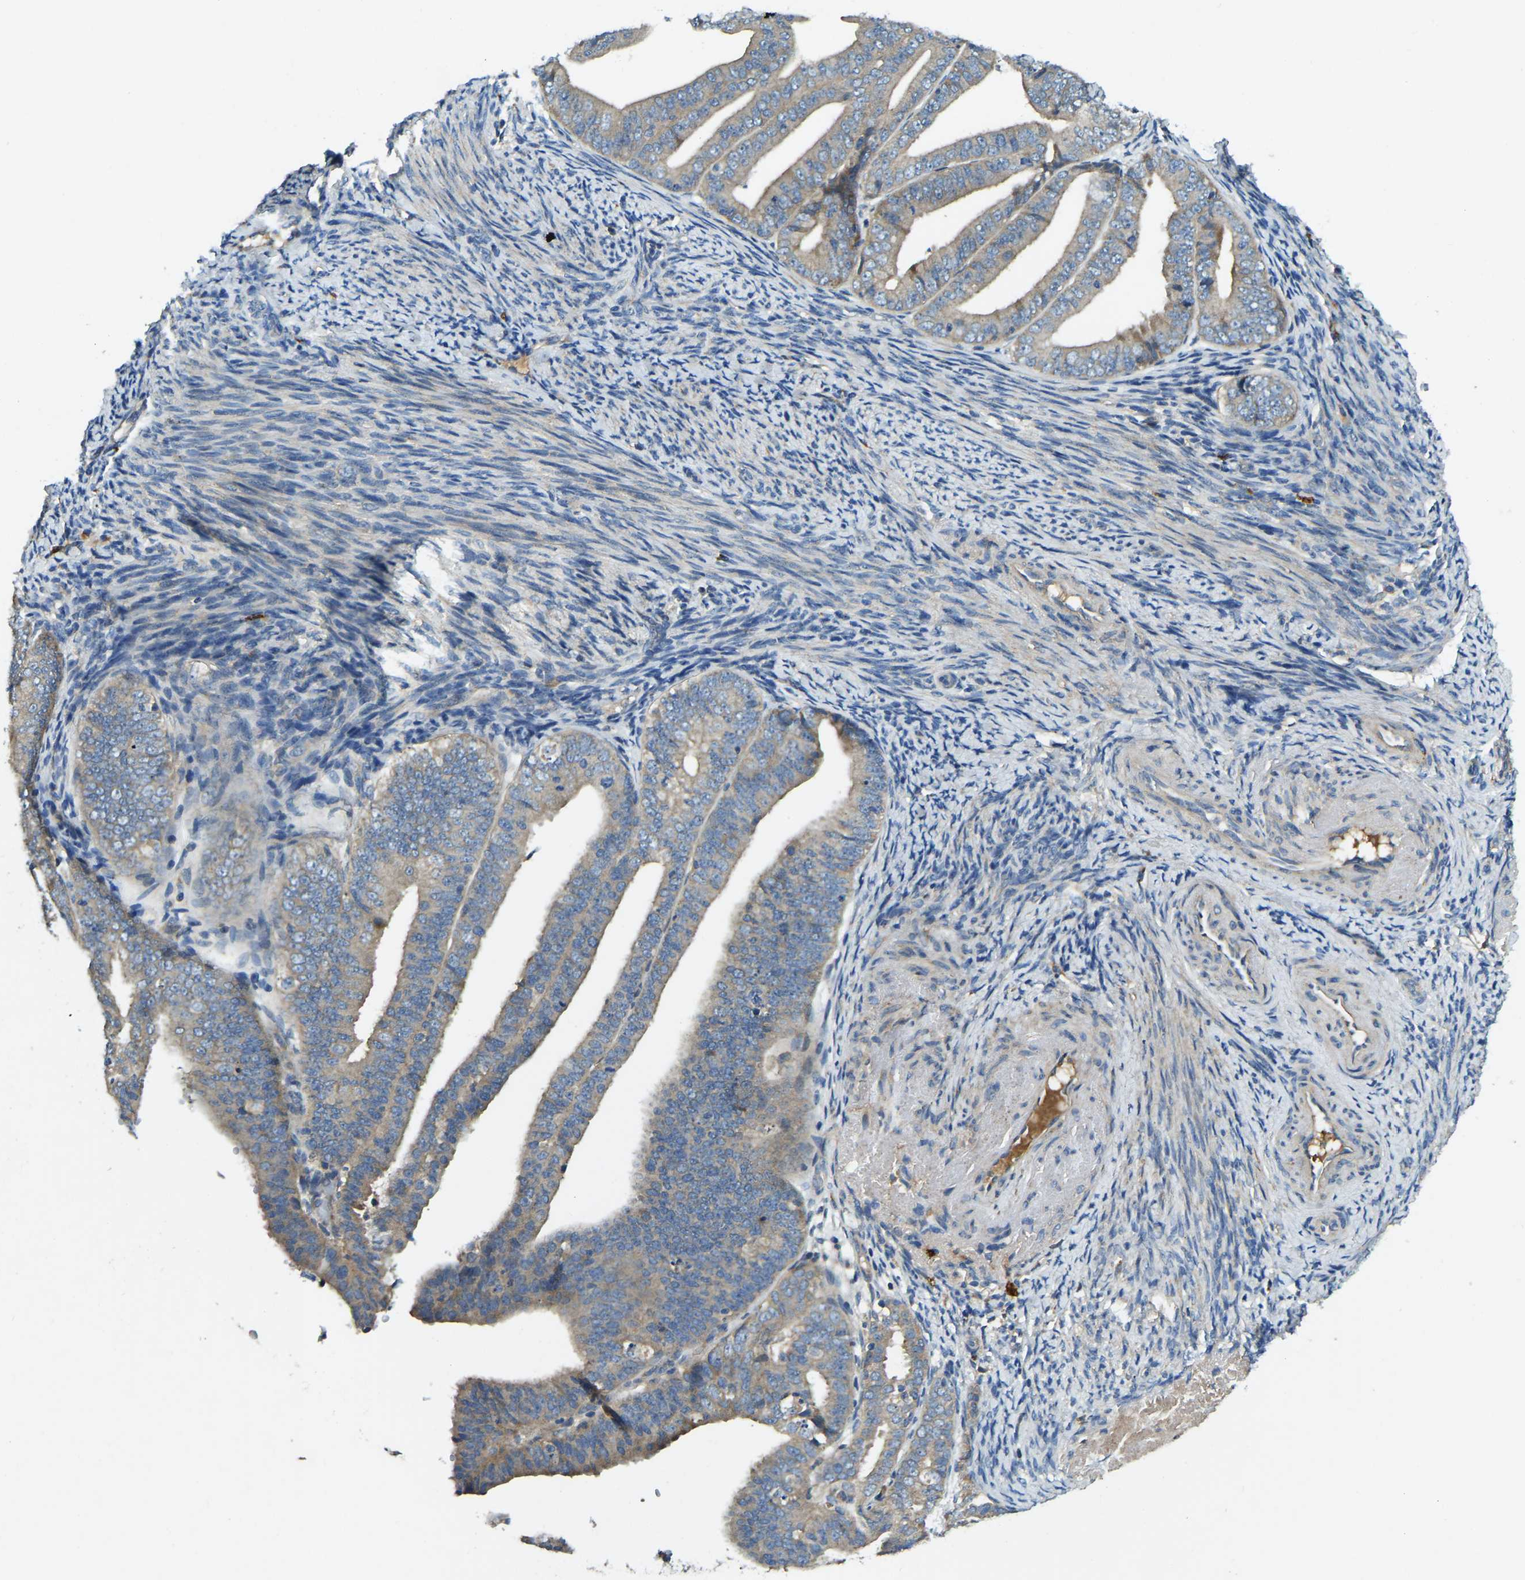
{"staining": {"intensity": "weak", "quantity": "25%-75%", "location": "cytoplasmic/membranous"}, "tissue": "endometrial cancer", "cell_type": "Tumor cells", "image_type": "cancer", "snomed": [{"axis": "morphology", "description": "Adenocarcinoma, NOS"}, {"axis": "topography", "description": "Endometrium"}], "caption": "Tumor cells demonstrate weak cytoplasmic/membranous positivity in about 25%-75% of cells in endometrial cancer. (Stains: DAB (3,3'-diaminobenzidine) in brown, nuclei in blue, Microscopy: brightfield microscopy at high magnification).", "gene": "ATP8B1", "patient": {"sex": "female", "age": 63}}